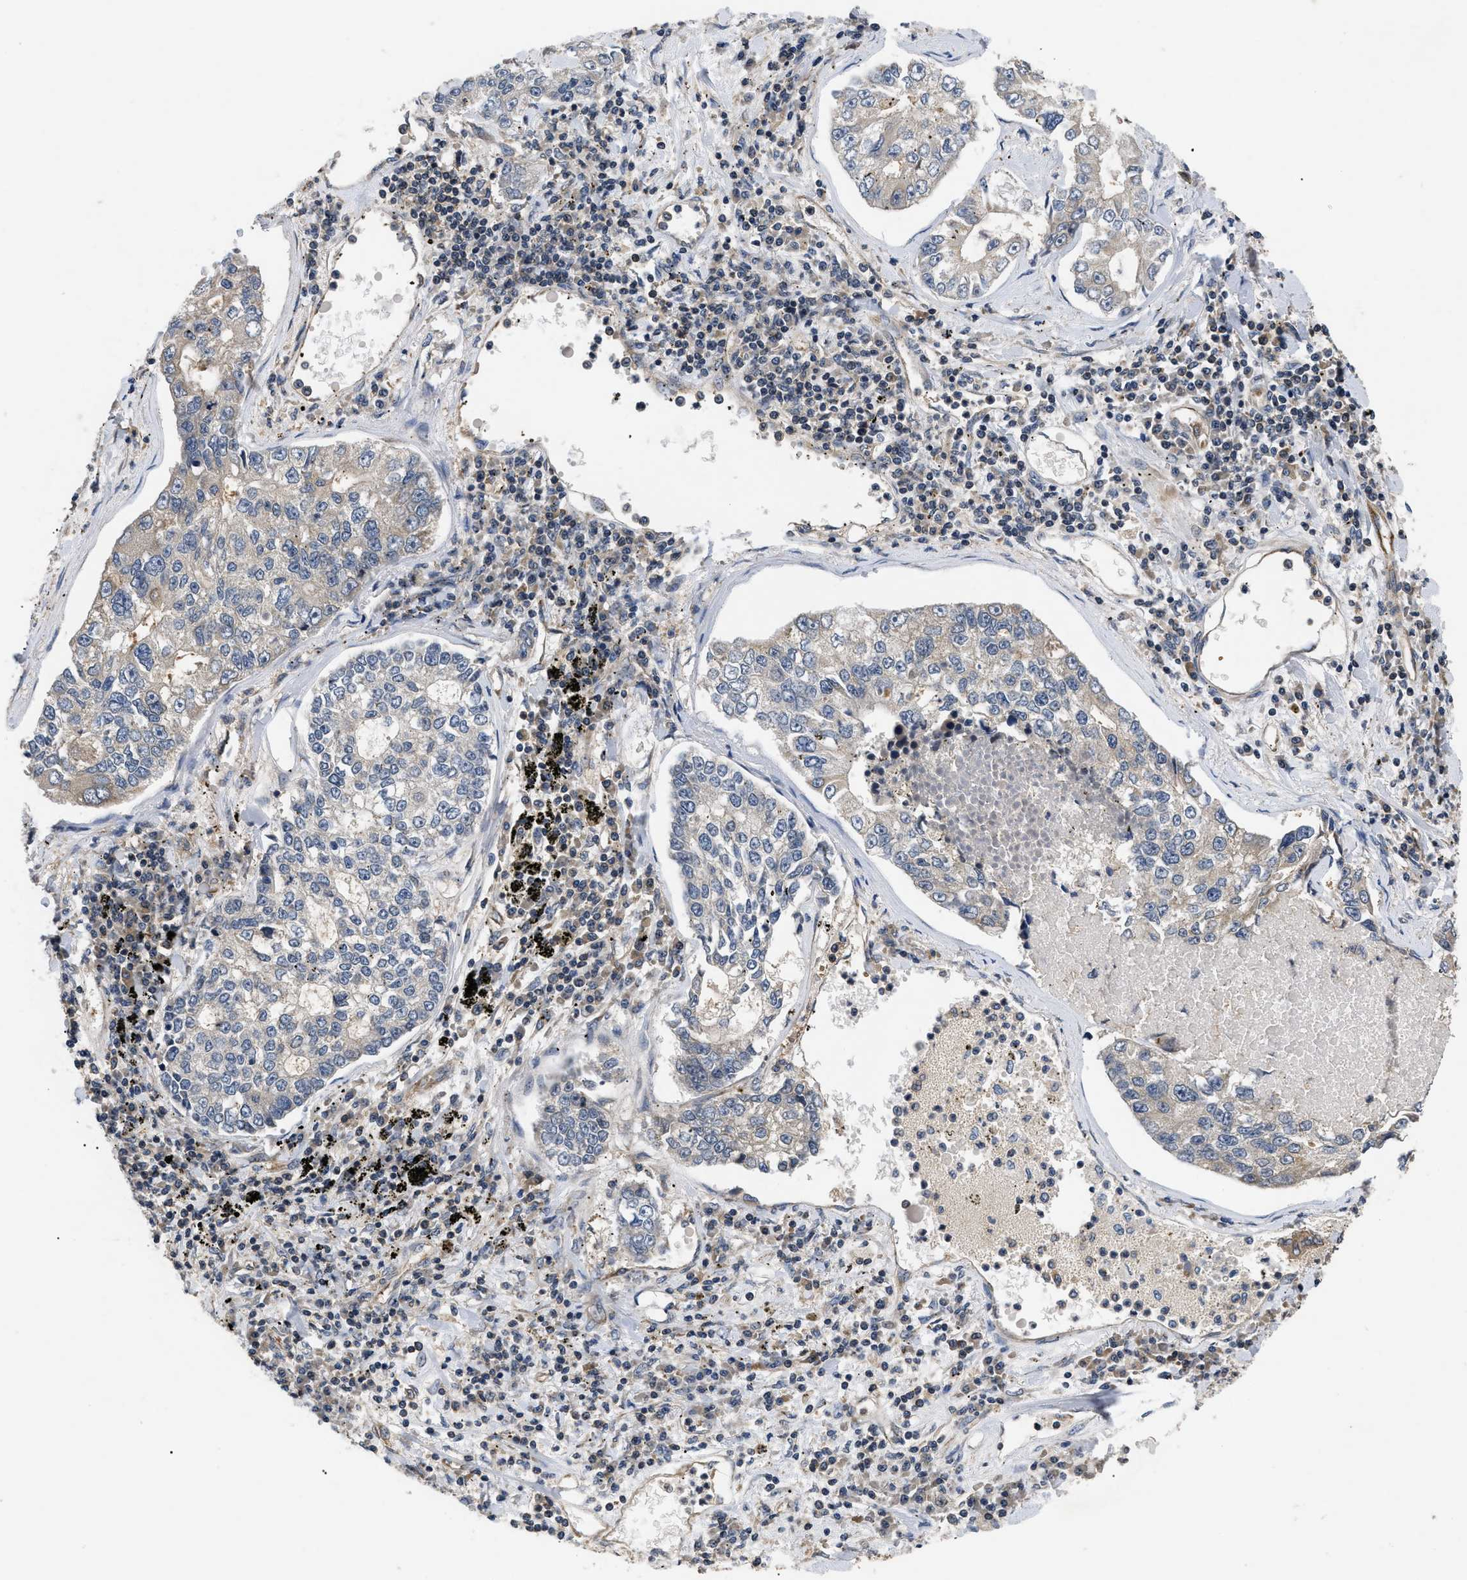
{"staining": {"intensity": "weak", "quantity": "<25%", "location": "cytoplasmic/membranous"}, "tissue": "lung cancer", "cell_type": "Tumor cells", "image_type": "cancer", "snomed": [{"axis": "morphology", "description": "Adenocarcinoma, NOS"}, {"axis": "topography", "description": "Lung"}], "caption": "A micrograph of human adenocarcinoma (lung) is negative for staining in tumor cells.", "gene": "HMGCR", "patient": {"sex": "male", "age": 49}}